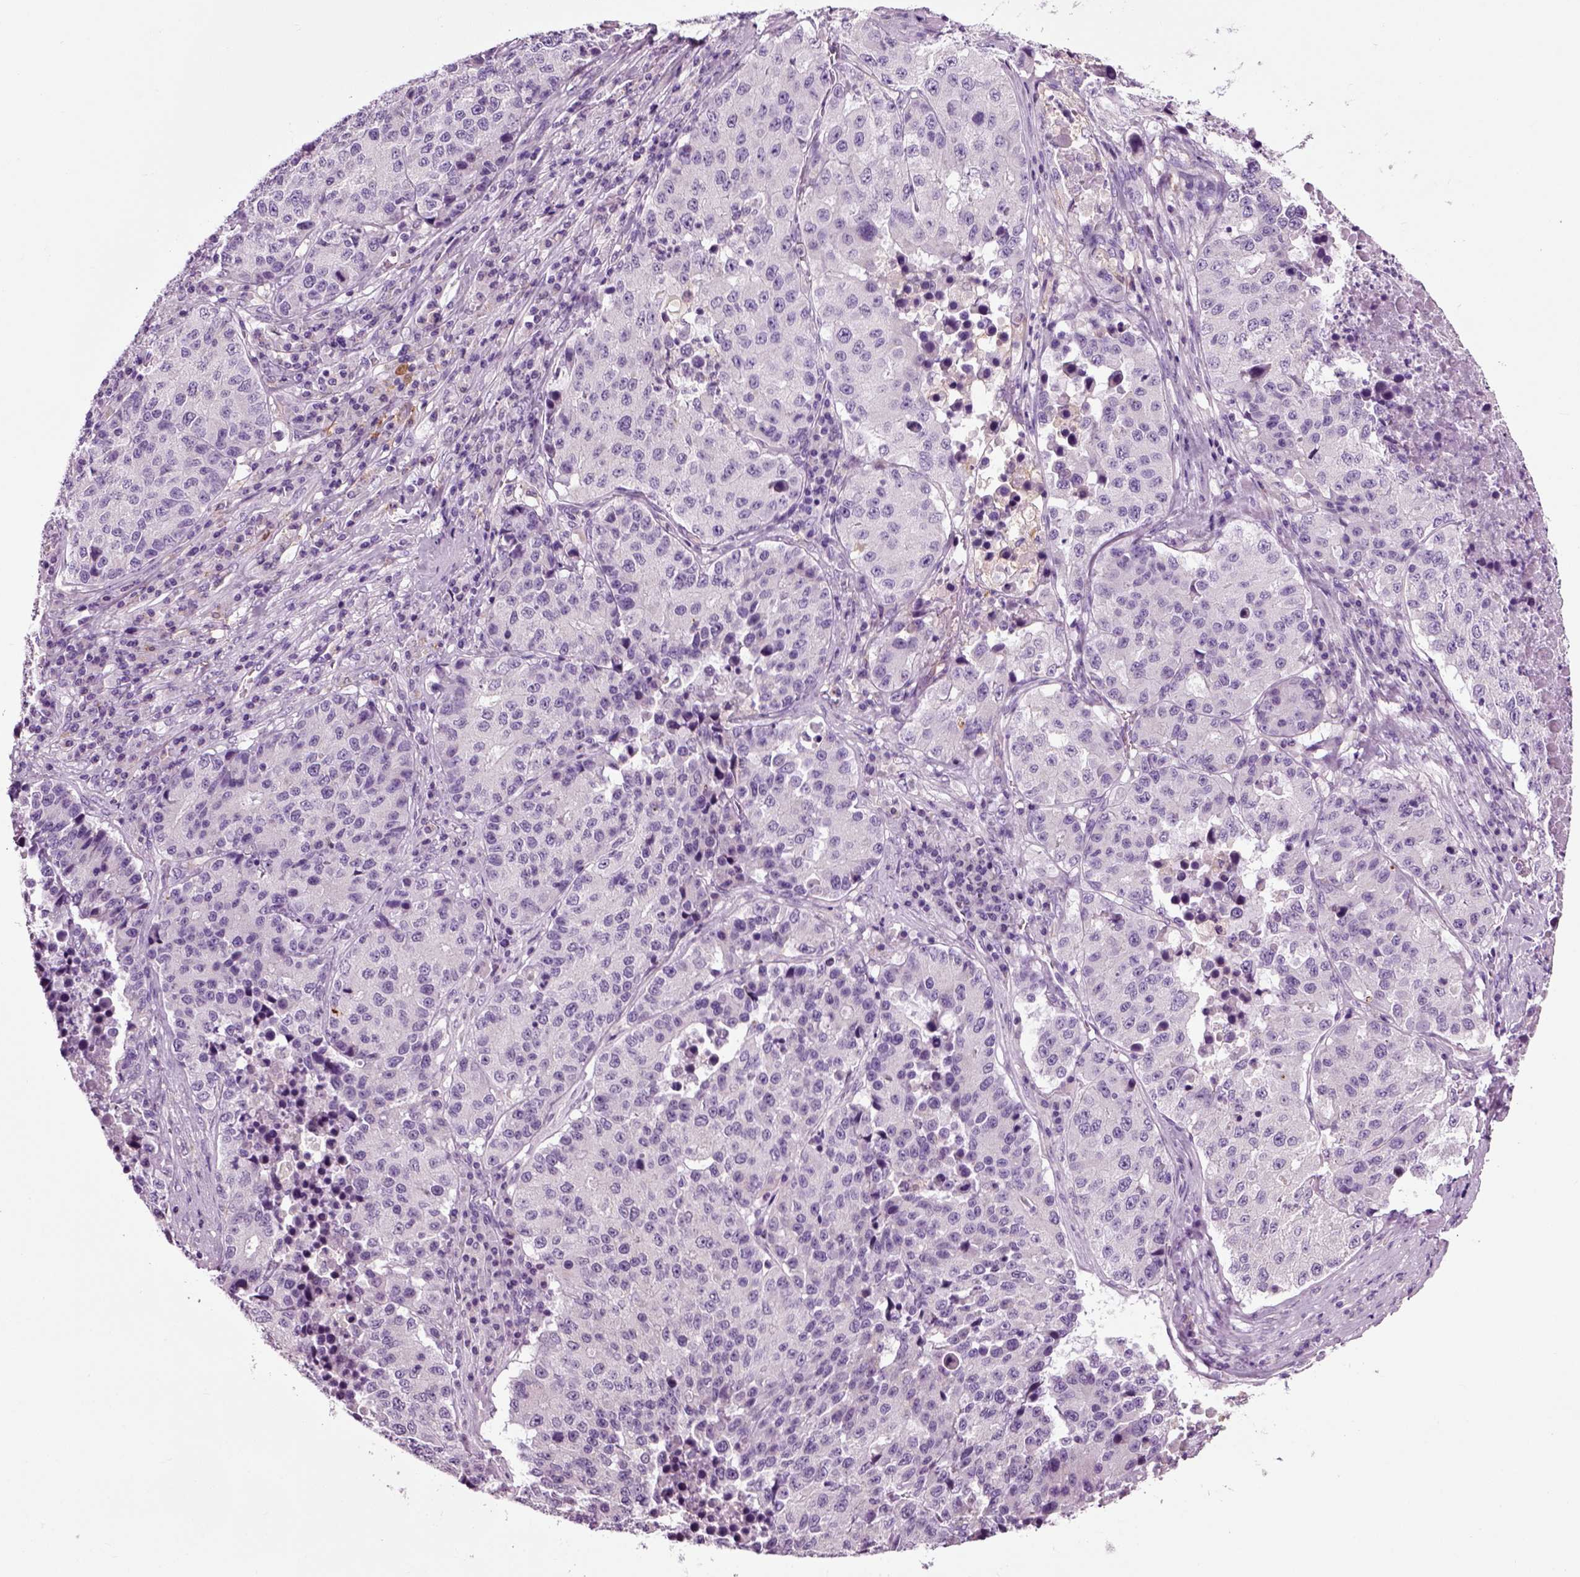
{"staining": {"intensity": "negative", "quantity": "none", "location": "none"}, "tissue": "stomach cancer", "cell_type": "Tumor cells", "image_type": "cancer", "snomed": [{"axis": "morphology", "description": "Adenocarcinoma, NOS"}, {"axis": "topography", "description": "Stomach"}], "caption": "An image of stomach cancer stained for a protein demonstrates no brown staining in tumor cells. (DAB immunohistochemistry (IHC) visualized using brightfield microscopy, high magnification).", "gene": "DNAH10", "patient": {"sex": "male", "age": 71}}